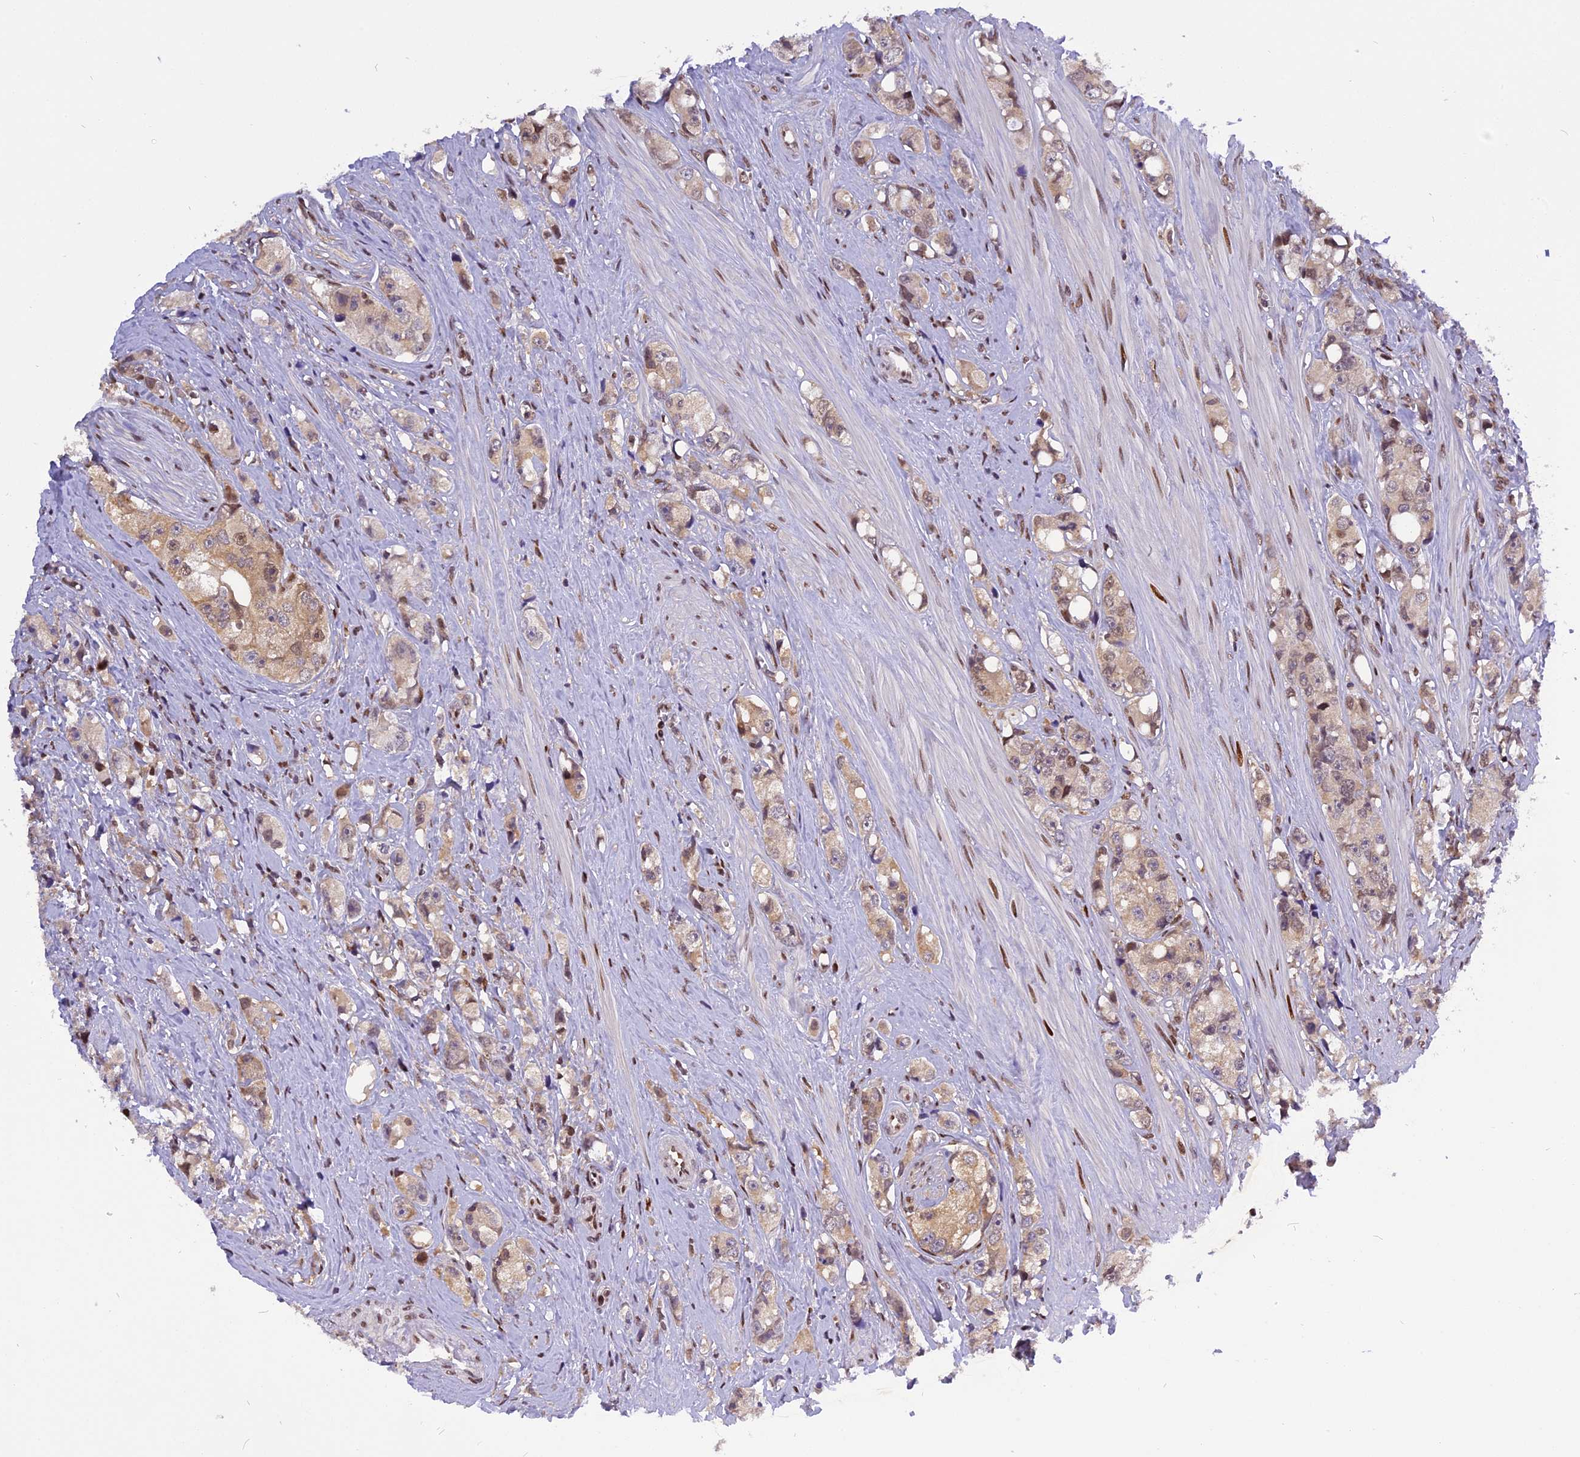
{"staining": {"intensity": "moderate", "quantity": "25%-75%", "location": "cytoplasmic/membranous,nuclear"}, "tissue": "prostate cancer", "cell_type": "Tumor cells", "image_type": "cancer", "snomed": [{"axis": "morphology", "description": "Adenocarcinoma, High grade"}, {"axis": "topography", "description": "Prostate"}], "caption": "Tumor cells demonstrate medium levels of moderate cytoplasmic/membranous and nuclear positivity in approximately 25%-75% of cells in human prostate adenocarcinoma (high-grade).", "gene": "RABGGTA", "patient": {"sex": "male", "age": 74}}